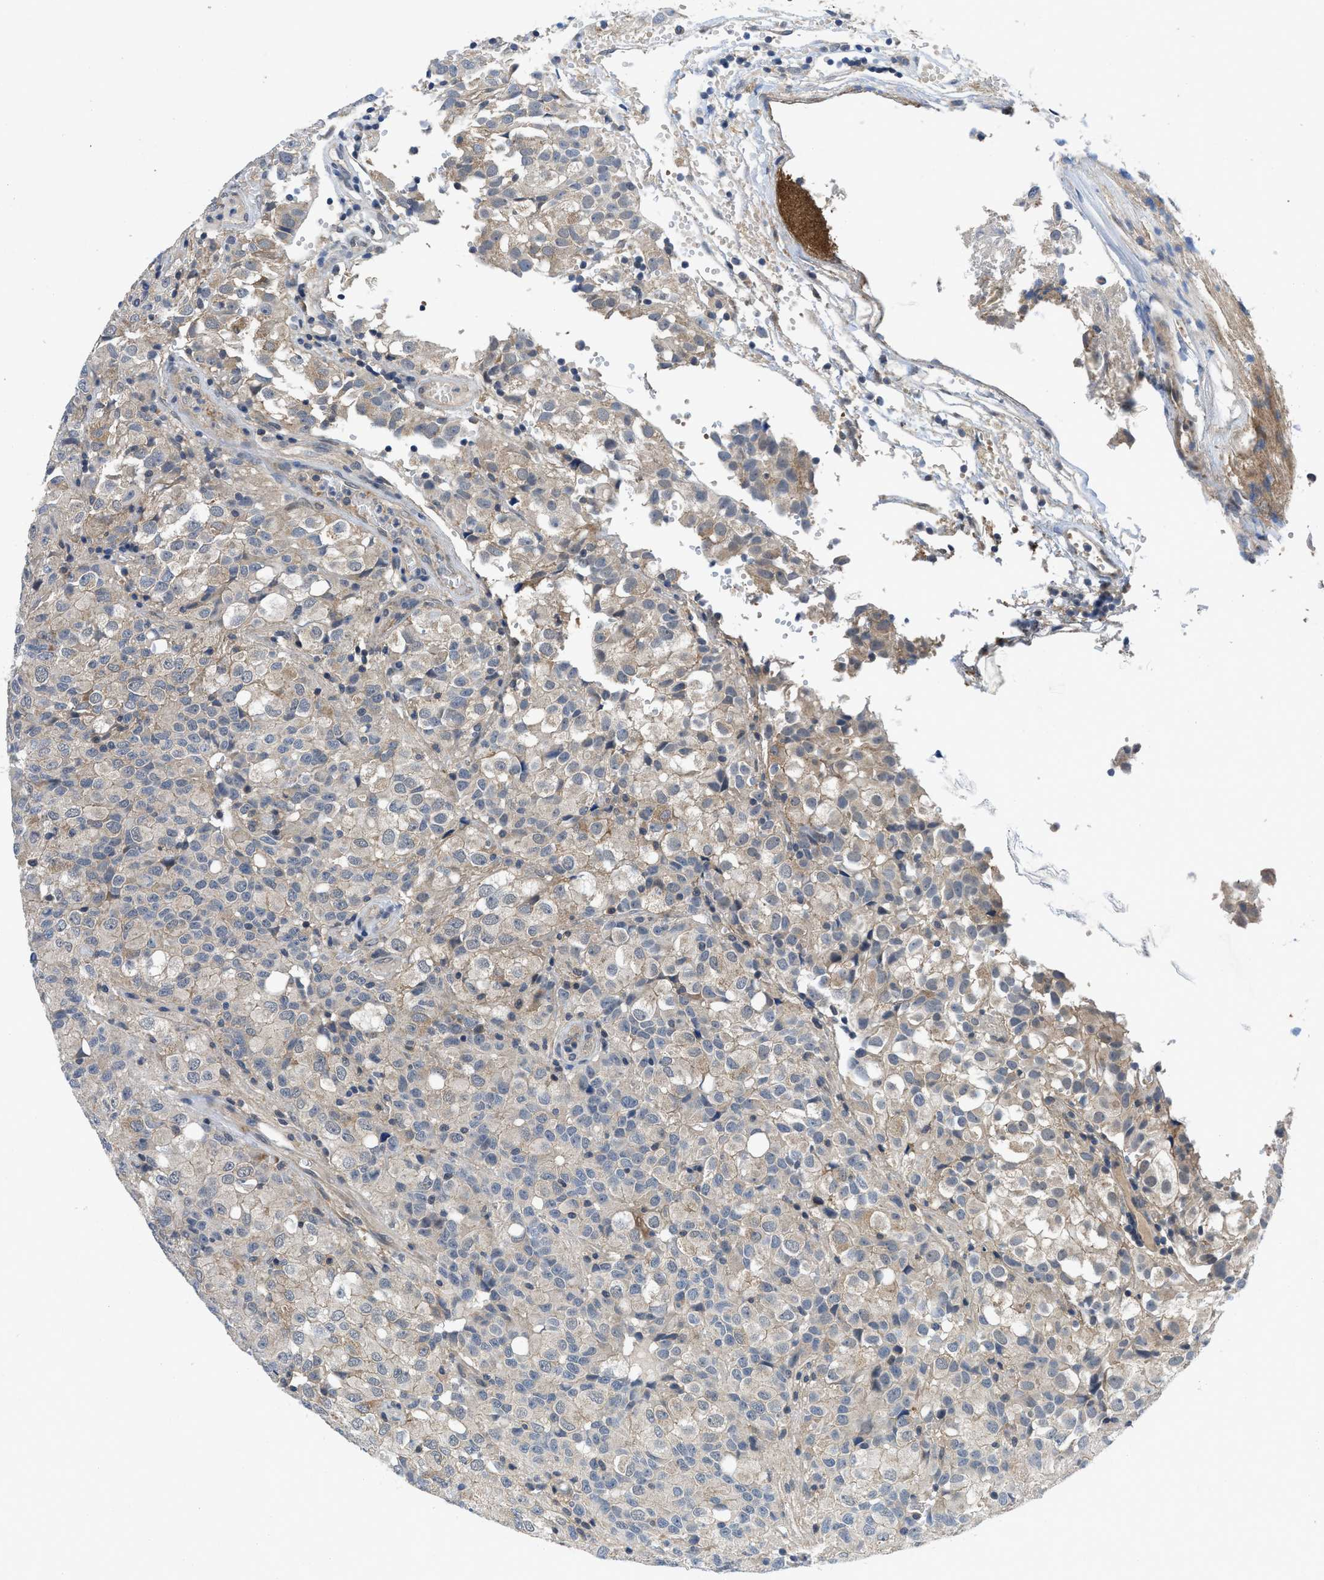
{"staining": {"intensity": "weak", "quantity": "25%-75%", "location": "cytoplasmic/membranous"}, "tissue": "glioma", "cell_type": "Tumor cells", "image_type": "cancer", "snomed": [{"axis": "morphology", "description": "Glioma, malignant, High grade"}, {"axis": "topography", "description": "Brain"}], "caption": "The histopathology image displays immunohistochemical staining of malignant glioma (high-grade). There is weak cytoplasmic/membranous expression is seen in approximately 25%-75% of tumor cells.", "gene": "PANX1", "patient": {"sex": "male", "age": 32}}